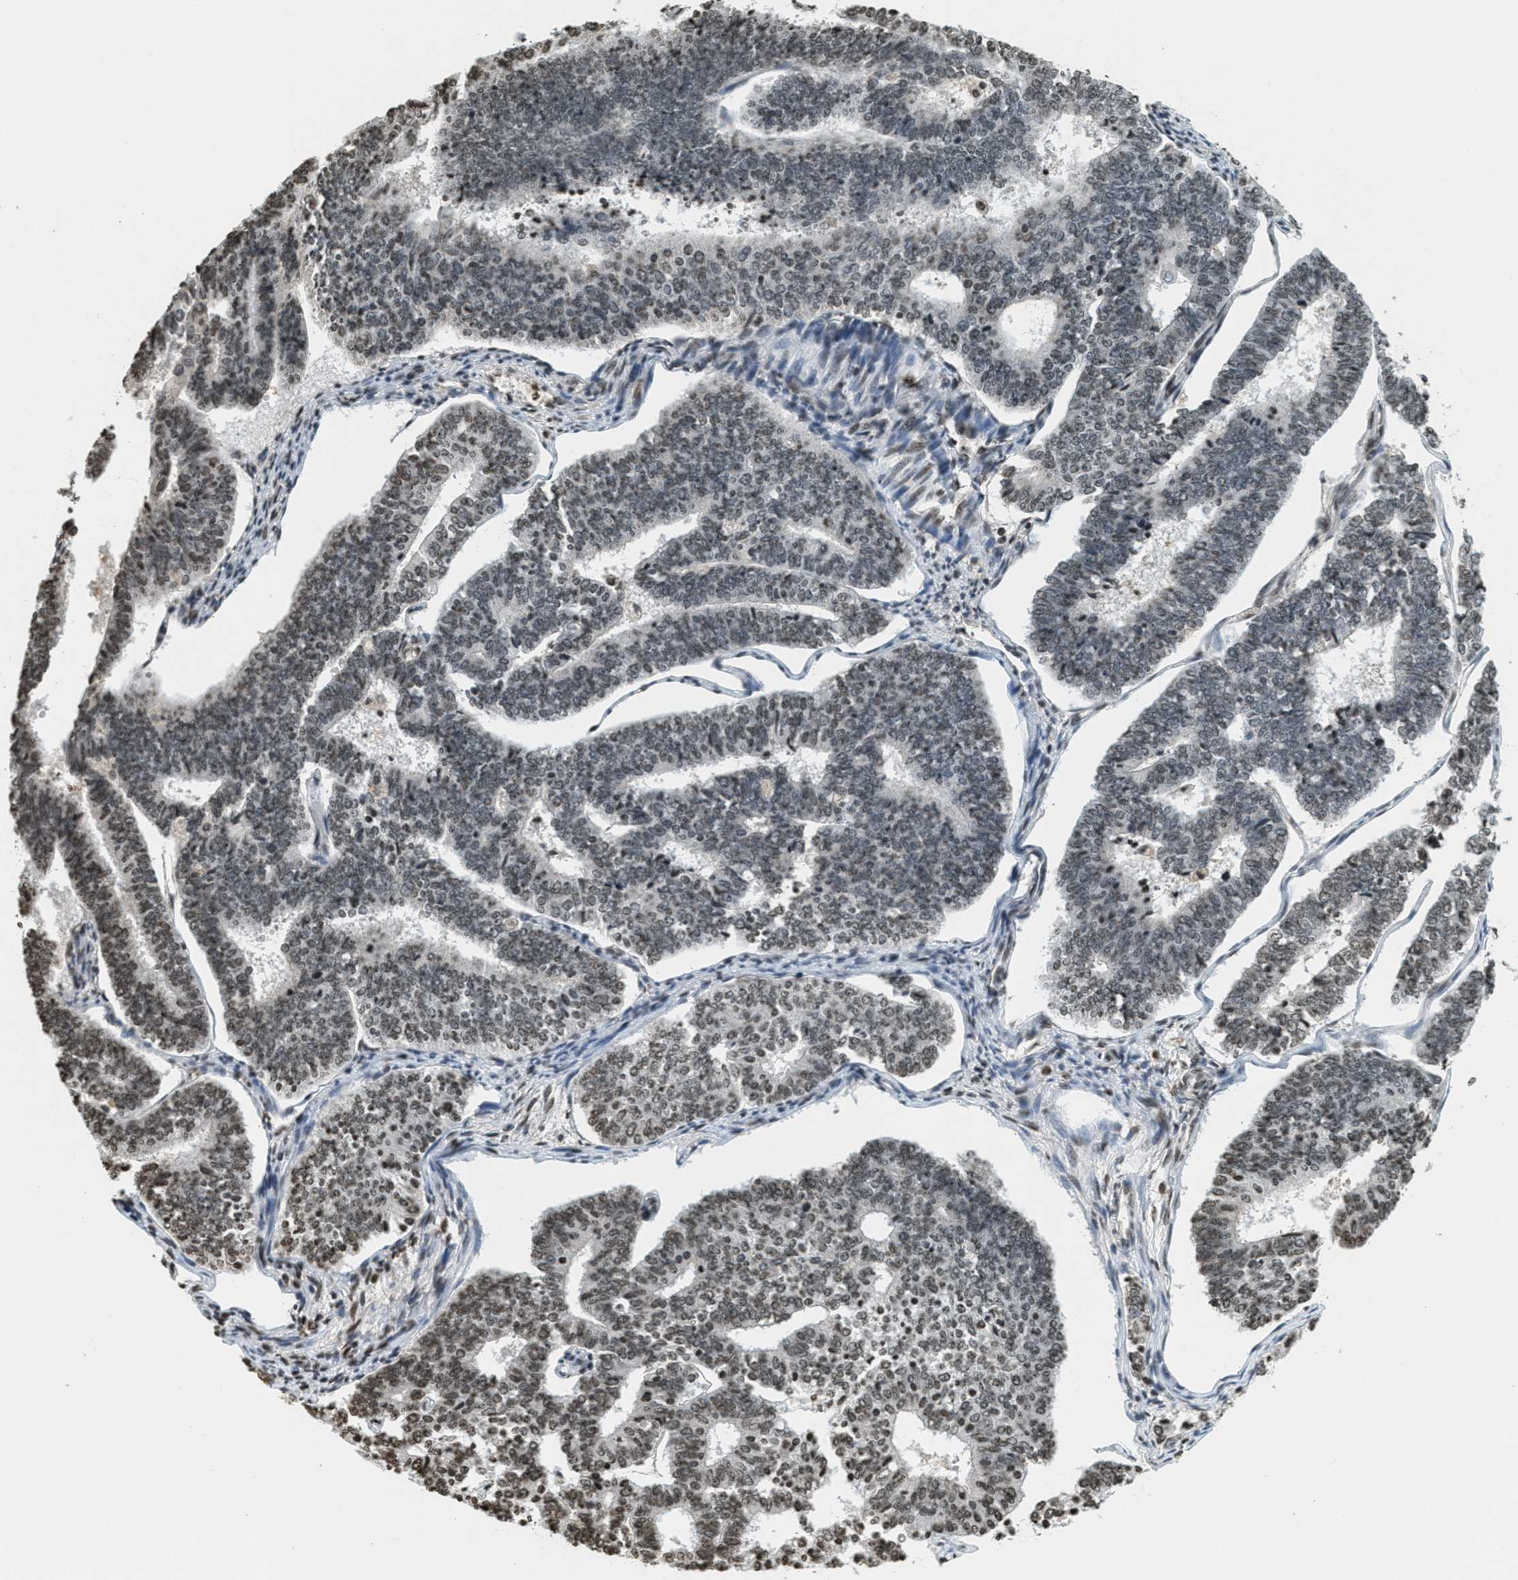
{"staining": {"intensity": "moderate", "quantity": "25%-75%", "location": "nuclear"}, "tissue": "endometrial cancer", "cell_type": "Tumor cells", "image_type": "cancer", "snomed": [{"axis": "morphology", "description": "Adenocarcinoma, NOS"}, {"axis": "topography", "description": "Endometrium"}], "caption": "Protein positivity by immunohistochemistry exhibits moderate nuclear staining in about 25%-75% of tumor cells in endometrial cancer (adenocarcinoma). (Stains: DAB (3,3'-diaminobenzidine) in brown, nuclei in blue, Microscopy: brightfield microscopy at high magnification).", "gene": "LDB2", "patient": {"sex": "female", "age": 70}}